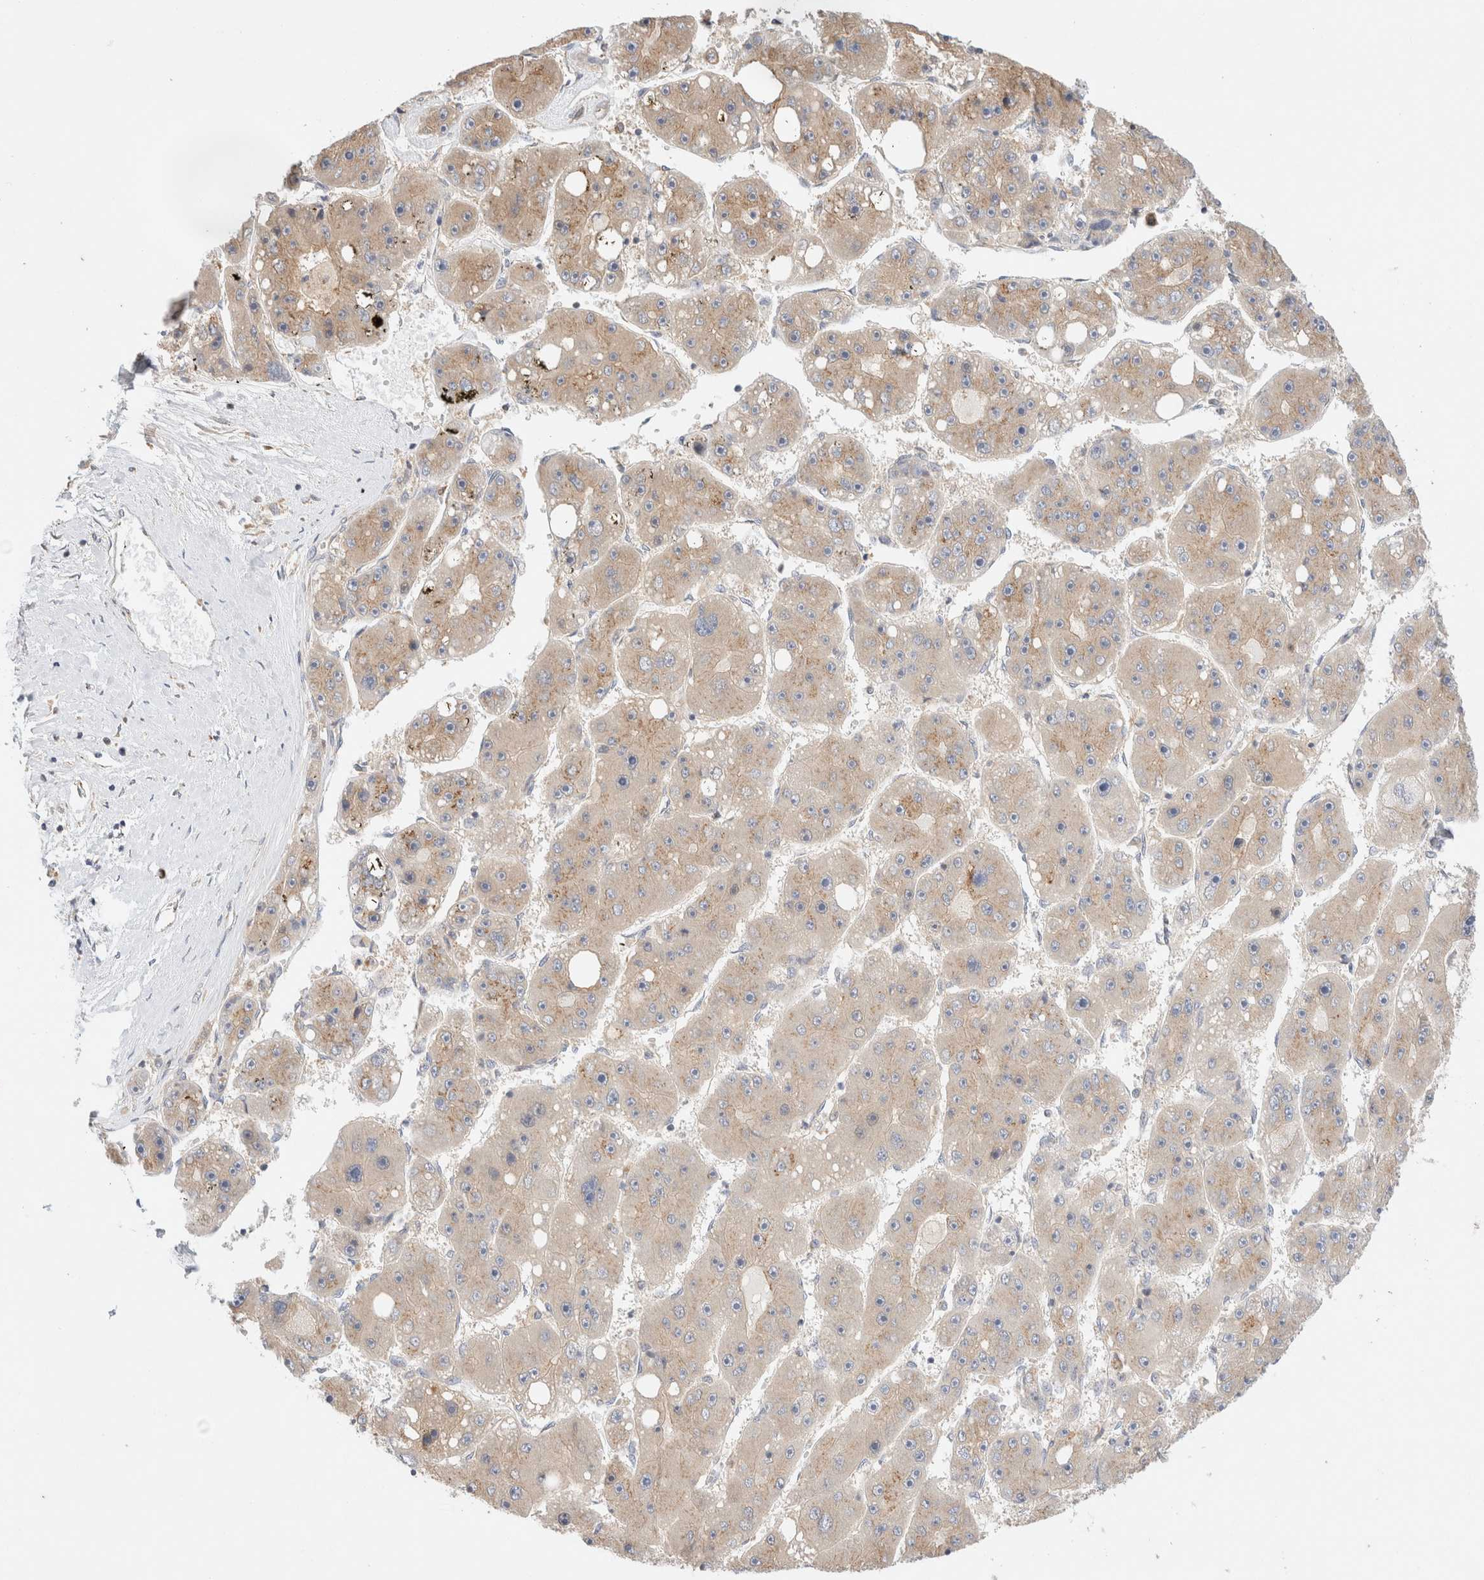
{"staining": {"intensity": "weak", "quantity": "25%-75%", "location": "cytoplasmic/membranous"}, "tissue": "liver cancer", "cell_type": "Tumor cells", "image_type": "cancer", "snomed": [{"axis": "morphology", "description": "Carcinoma, Hepatocellular, NOS"}, {"axis": "topography", "description": "Liver"}], "caption": "Protein analysis of hepatocellular carcinoma (liver) tissue reveals weak cytoplasmic/membranous staining in about 25%-75% of tumor cells.", "gene": "RABEP1", "patient": {"sex": "female", "age": 61}}